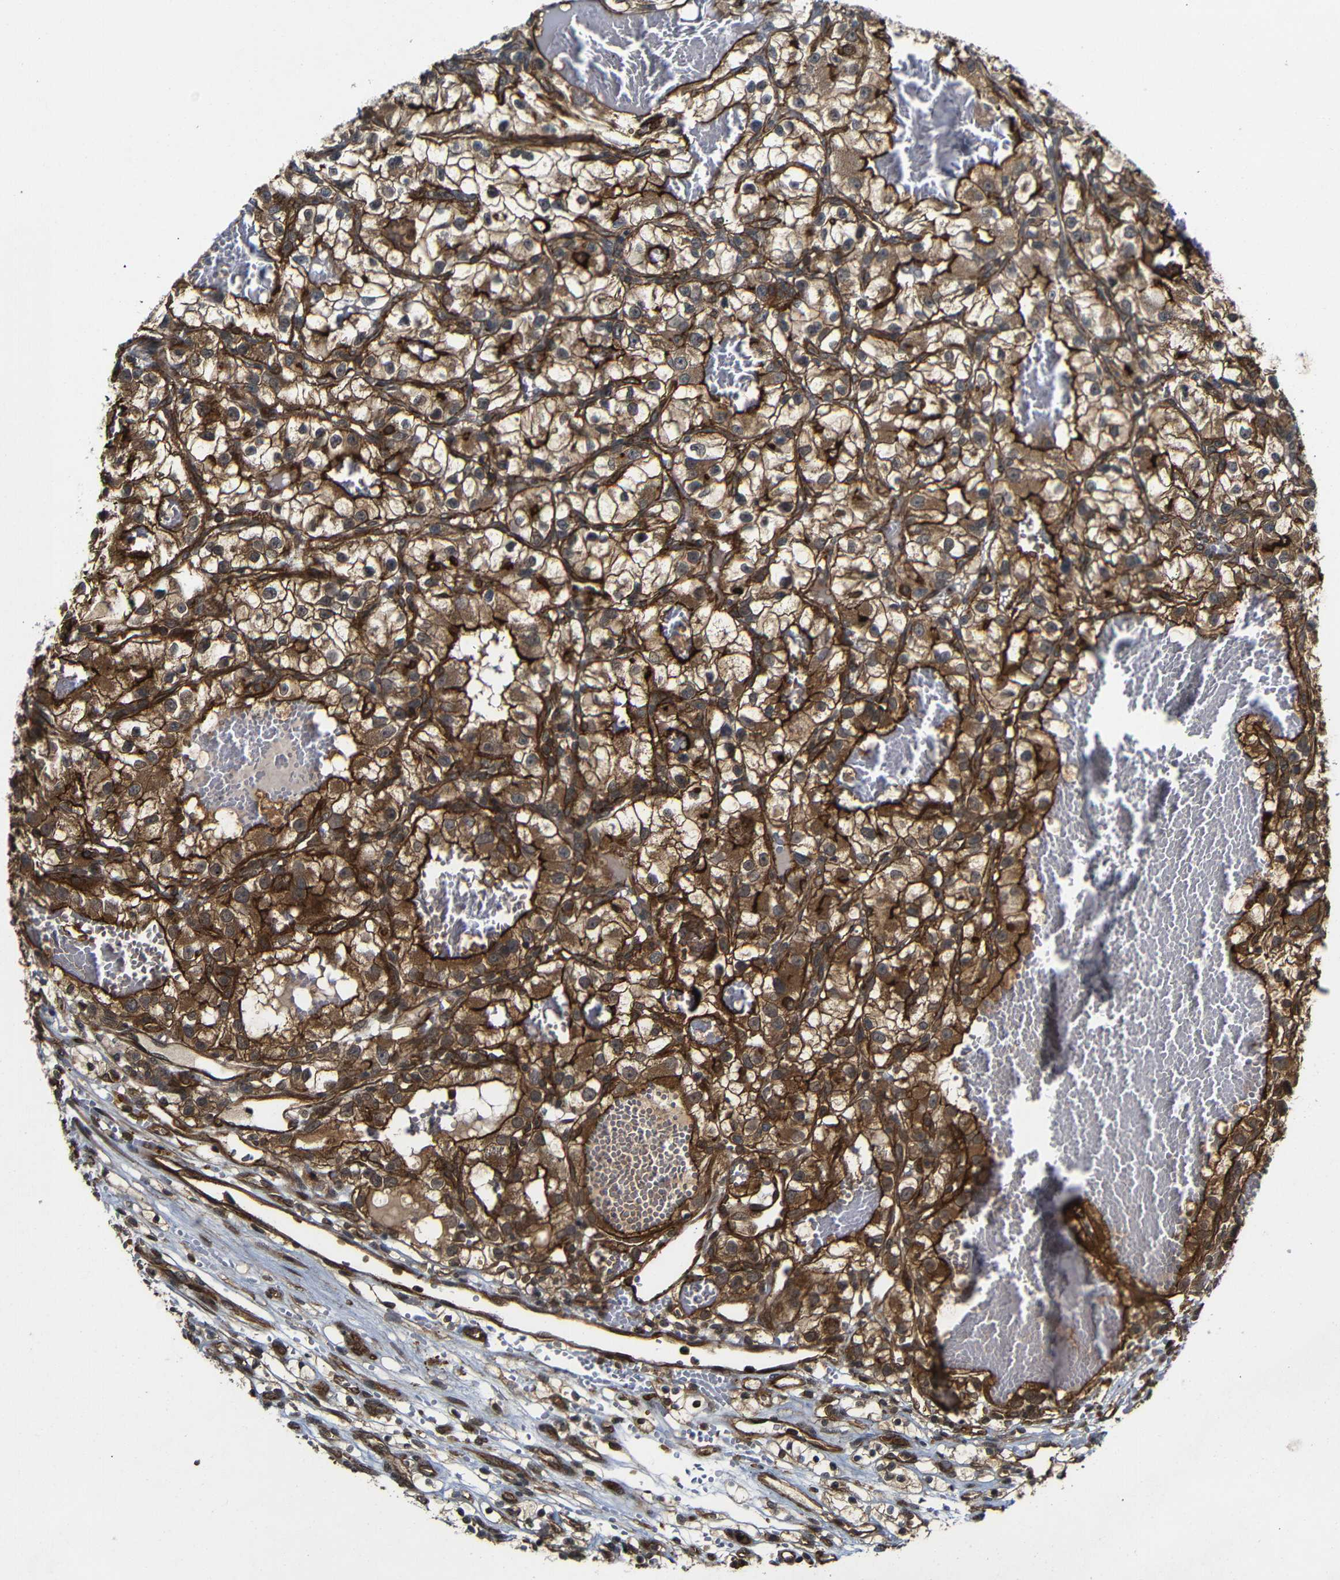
{"staining": {"intensity": "moderate", "quantity": ">75%", "location": "cytoplasmic/membranous"}, "tissue": "renal cancer", "cell_type": "Tumor cells", "image_type": "cancer", "snomed": [{"axis": "morphology", "description": "Adenocarcinoma, NOS"}, {"axis": "topography", "description": "Kidney"}], "caption": "Moderate cytoplasmic/membranous protein staining is seen in about >75% of tumor cells in renal adenocarcinoma.", "gene": "NANOS1", "patient": {"sex": "female", "age": 57}}